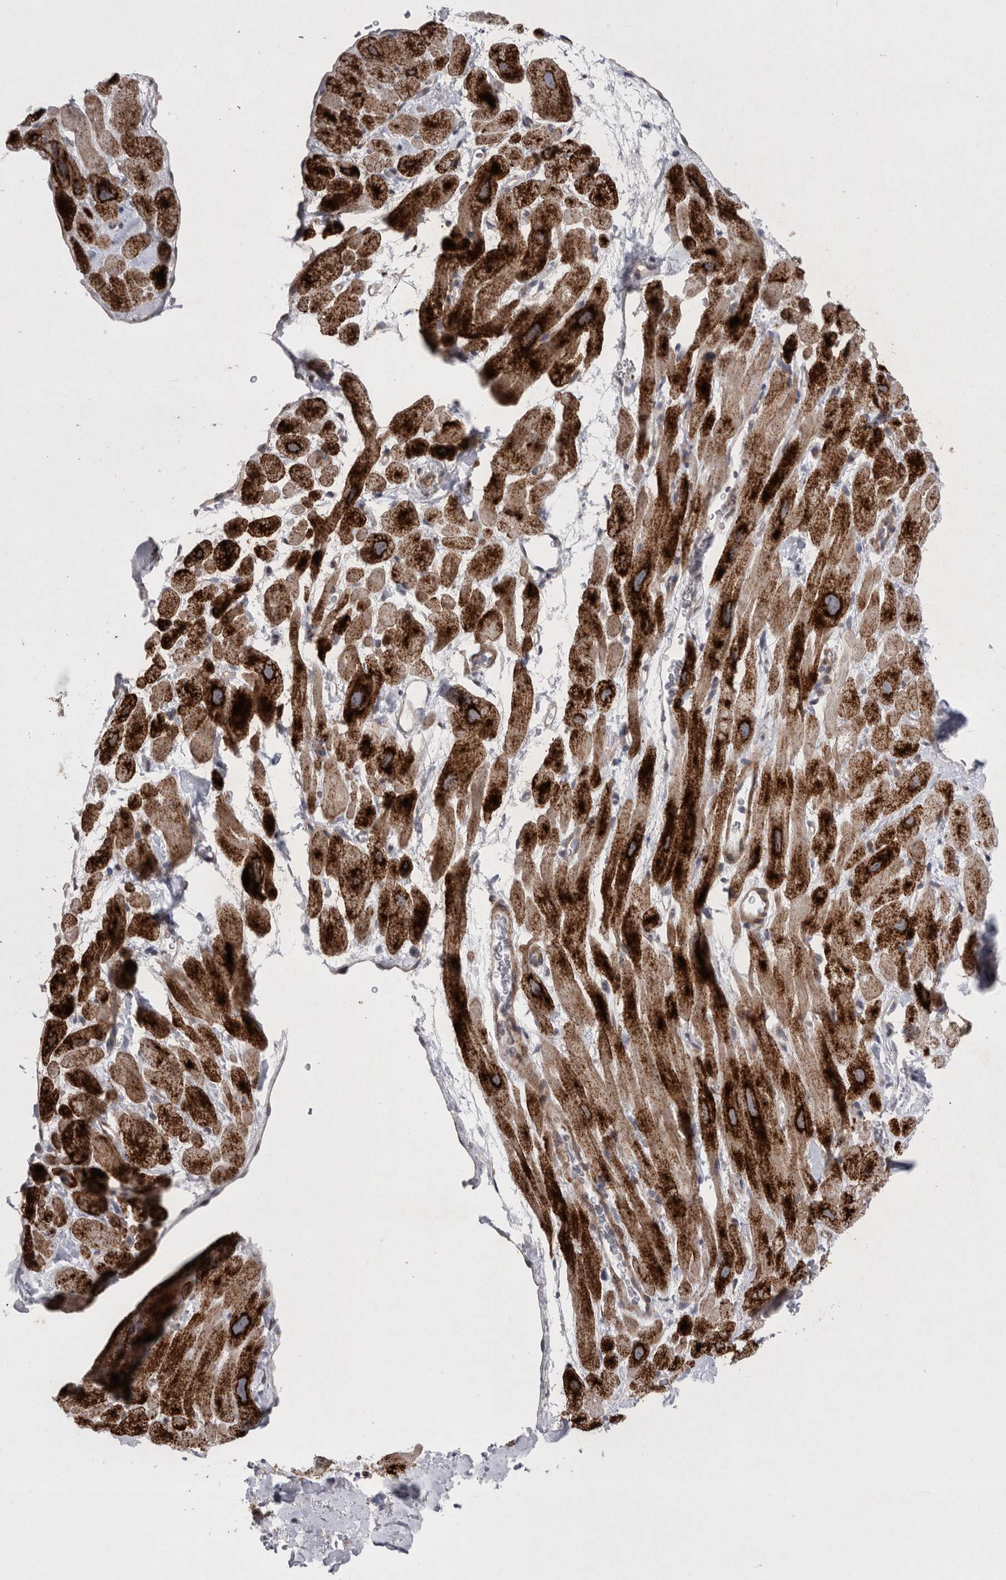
{"staining": {"intensity": "strong", "quantity": ">75%", "location": "cytoplasmic/membranous"}, "tissue": "heart muscle", "cell_type": "Cardiomyocytes", "image_type": "normal", "snomed": [{"axis": "morphology", "description": "Normal tissue, NOS"}, {"axis": "topography", "description": "Heart"}], "caption": "The histopathology image reveals immunohistochemical staining of unremarkable heart muscle. There is strong cytoplasmic/membranous positivity is appreciated in about >75% of cardiomyocytes.", "gene": "DDX6", "patient": {"sex": "male", "age": 49}}